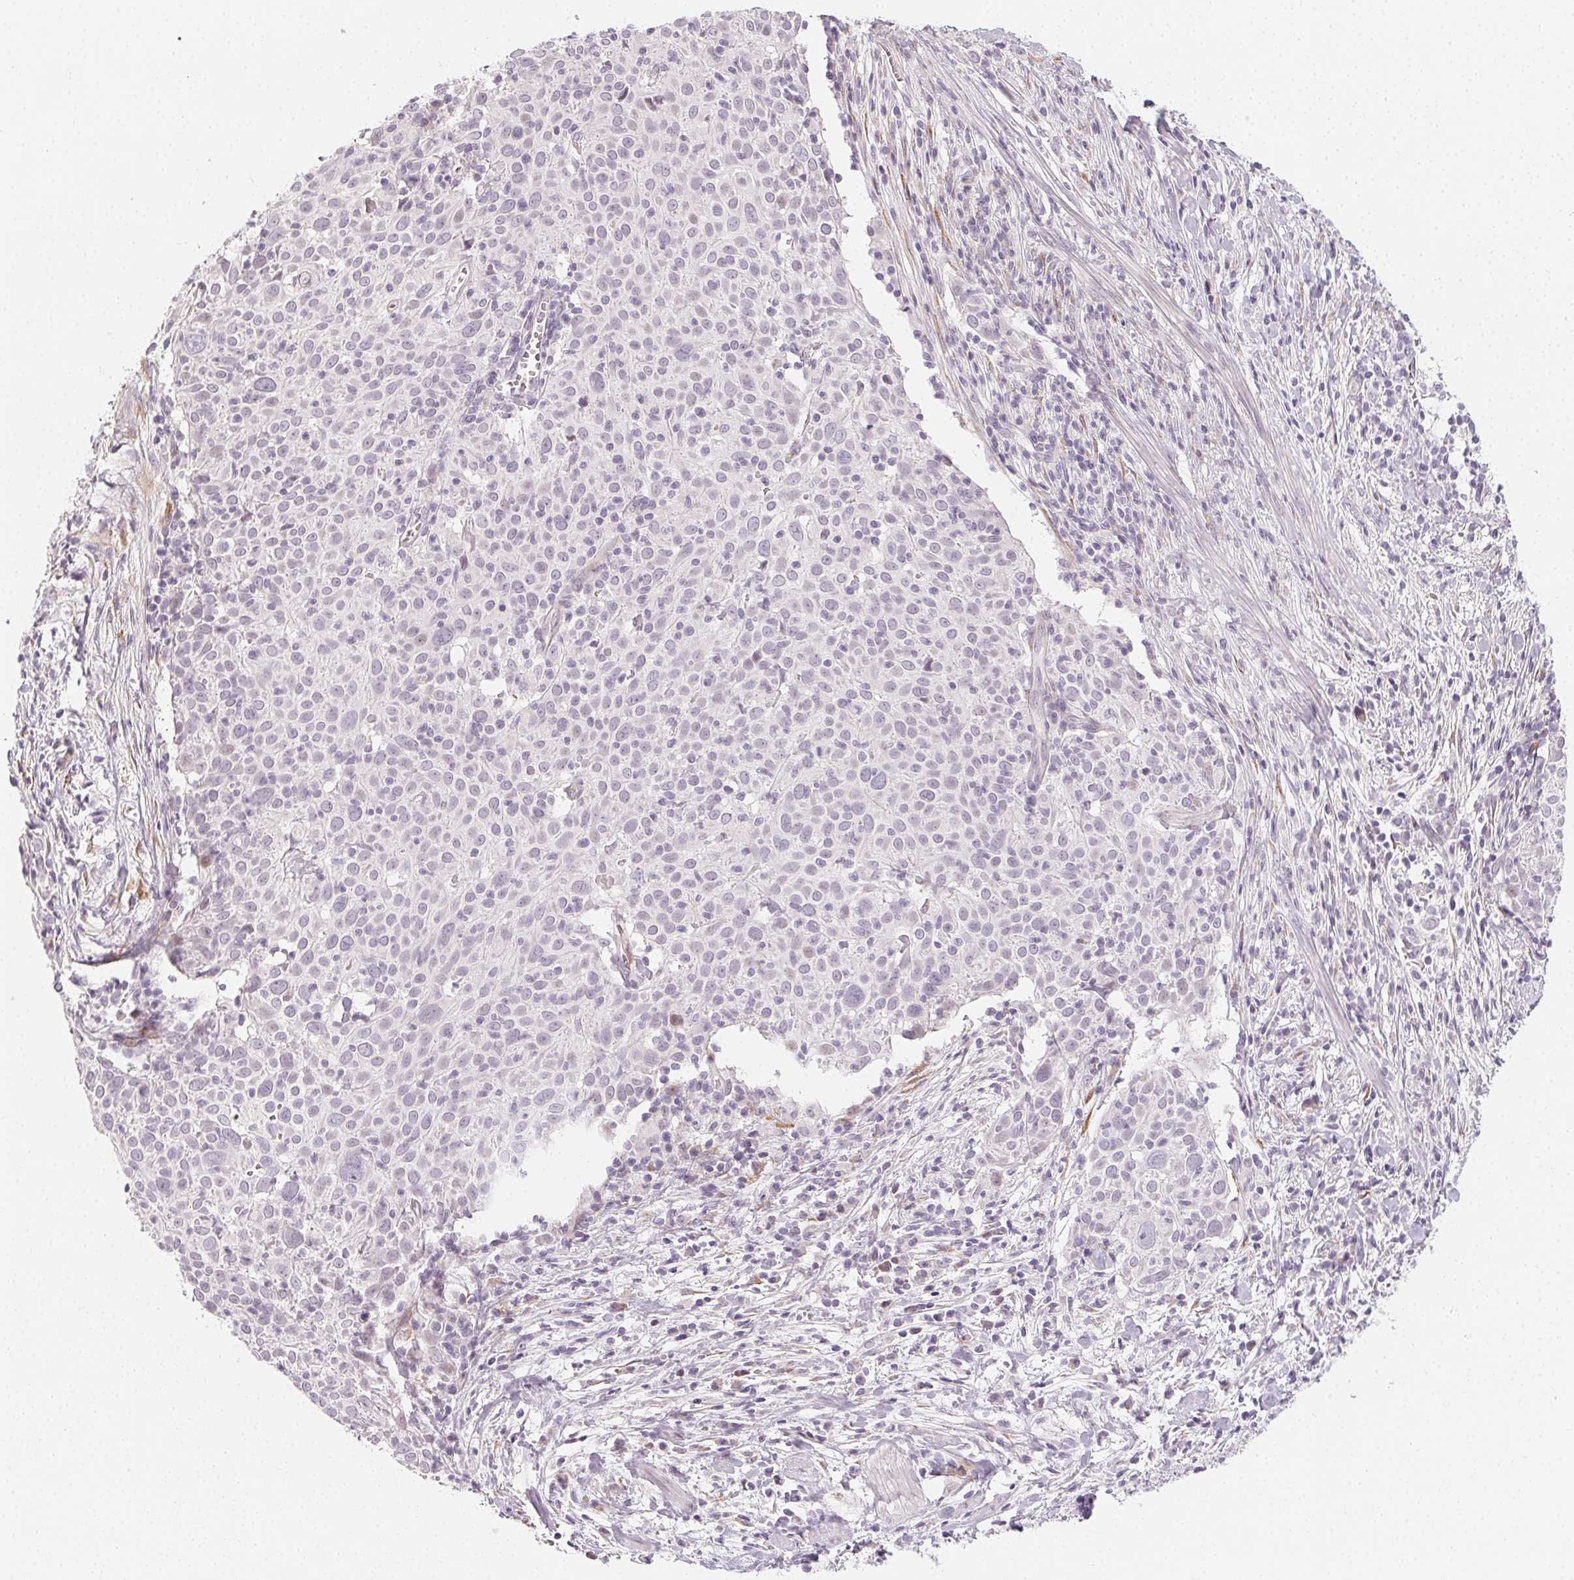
{"staining": {"intensity": "negative", "quantity": "none", "location": "none"}, "tissue": "cervical cancer", "cell_type": "Tumor cells", "image_type": "cancer", "snomed": [{"axis": "morphology", "description": "Squamous cell carcinoma, NOS"}, {"axis": "topography", "description": "Cervix"}], "caption": "An IHC photomicrograph of cervical squamous cell carcinoma is shown. There is no staining in tumor cells of cervical squamous cell carcinoma.", "gene": "CCDC96", "patient": {"sex": "female", "age": 39}}